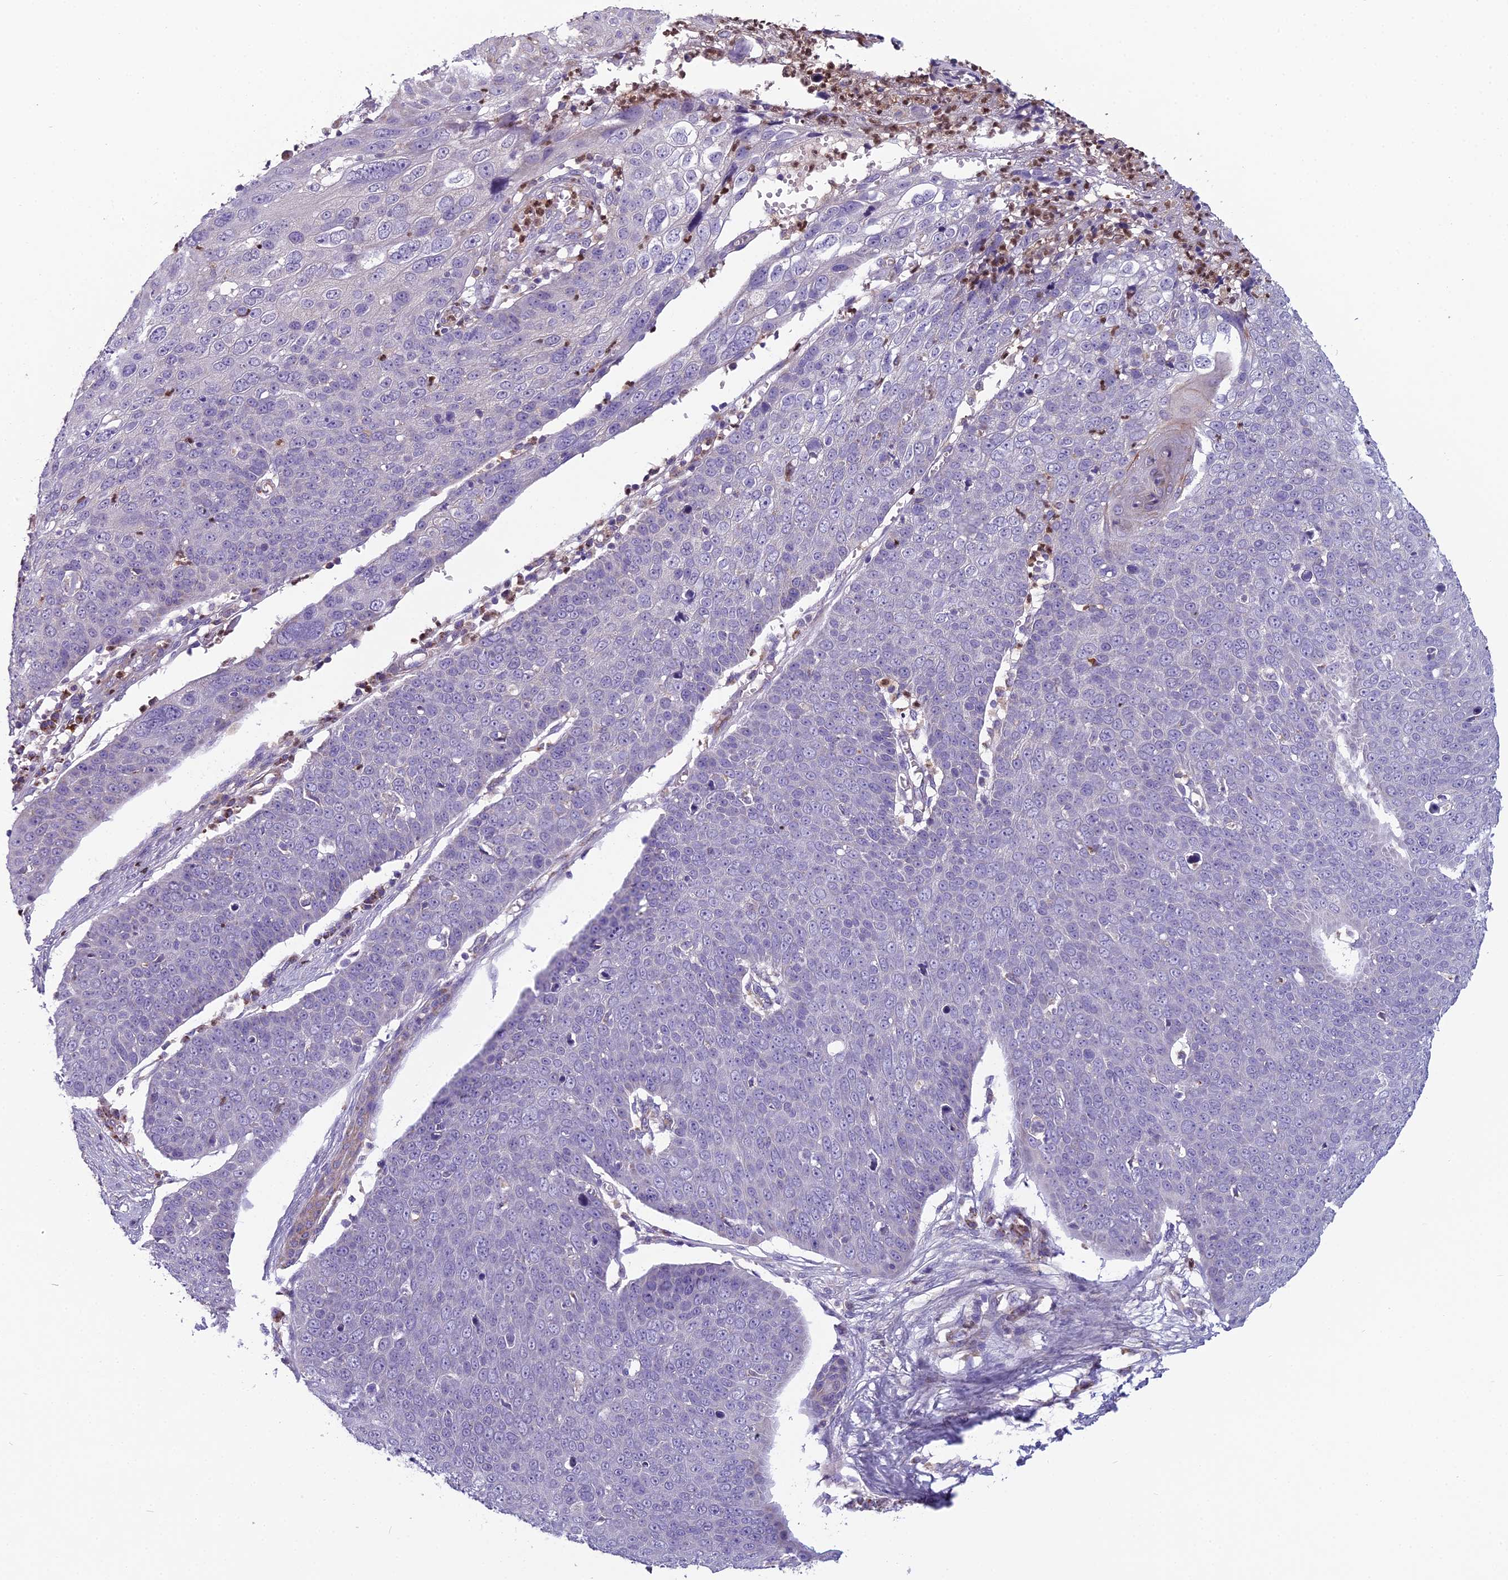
{"staining": {"intensity": "negative", "quantity": "none", "location": "none"}, "tissue": "skin cancer", "cell_type": "Tumor cells", "image_type": "cancer", "snomed": [{"axis": "morphology", "description": "Squamous cell carcinoma, NOS"}, {"axis": "topography", "description": "Skin"}], "caption": "DAB (3,3'-diaminobenzidine) immunohistochemical staining of skin cancer (squamous cell carcinoma) displays no significant staining in tumor cells.", "gene": "ENSG00000188897", "patient": {"sex": "male", "age": 71}}